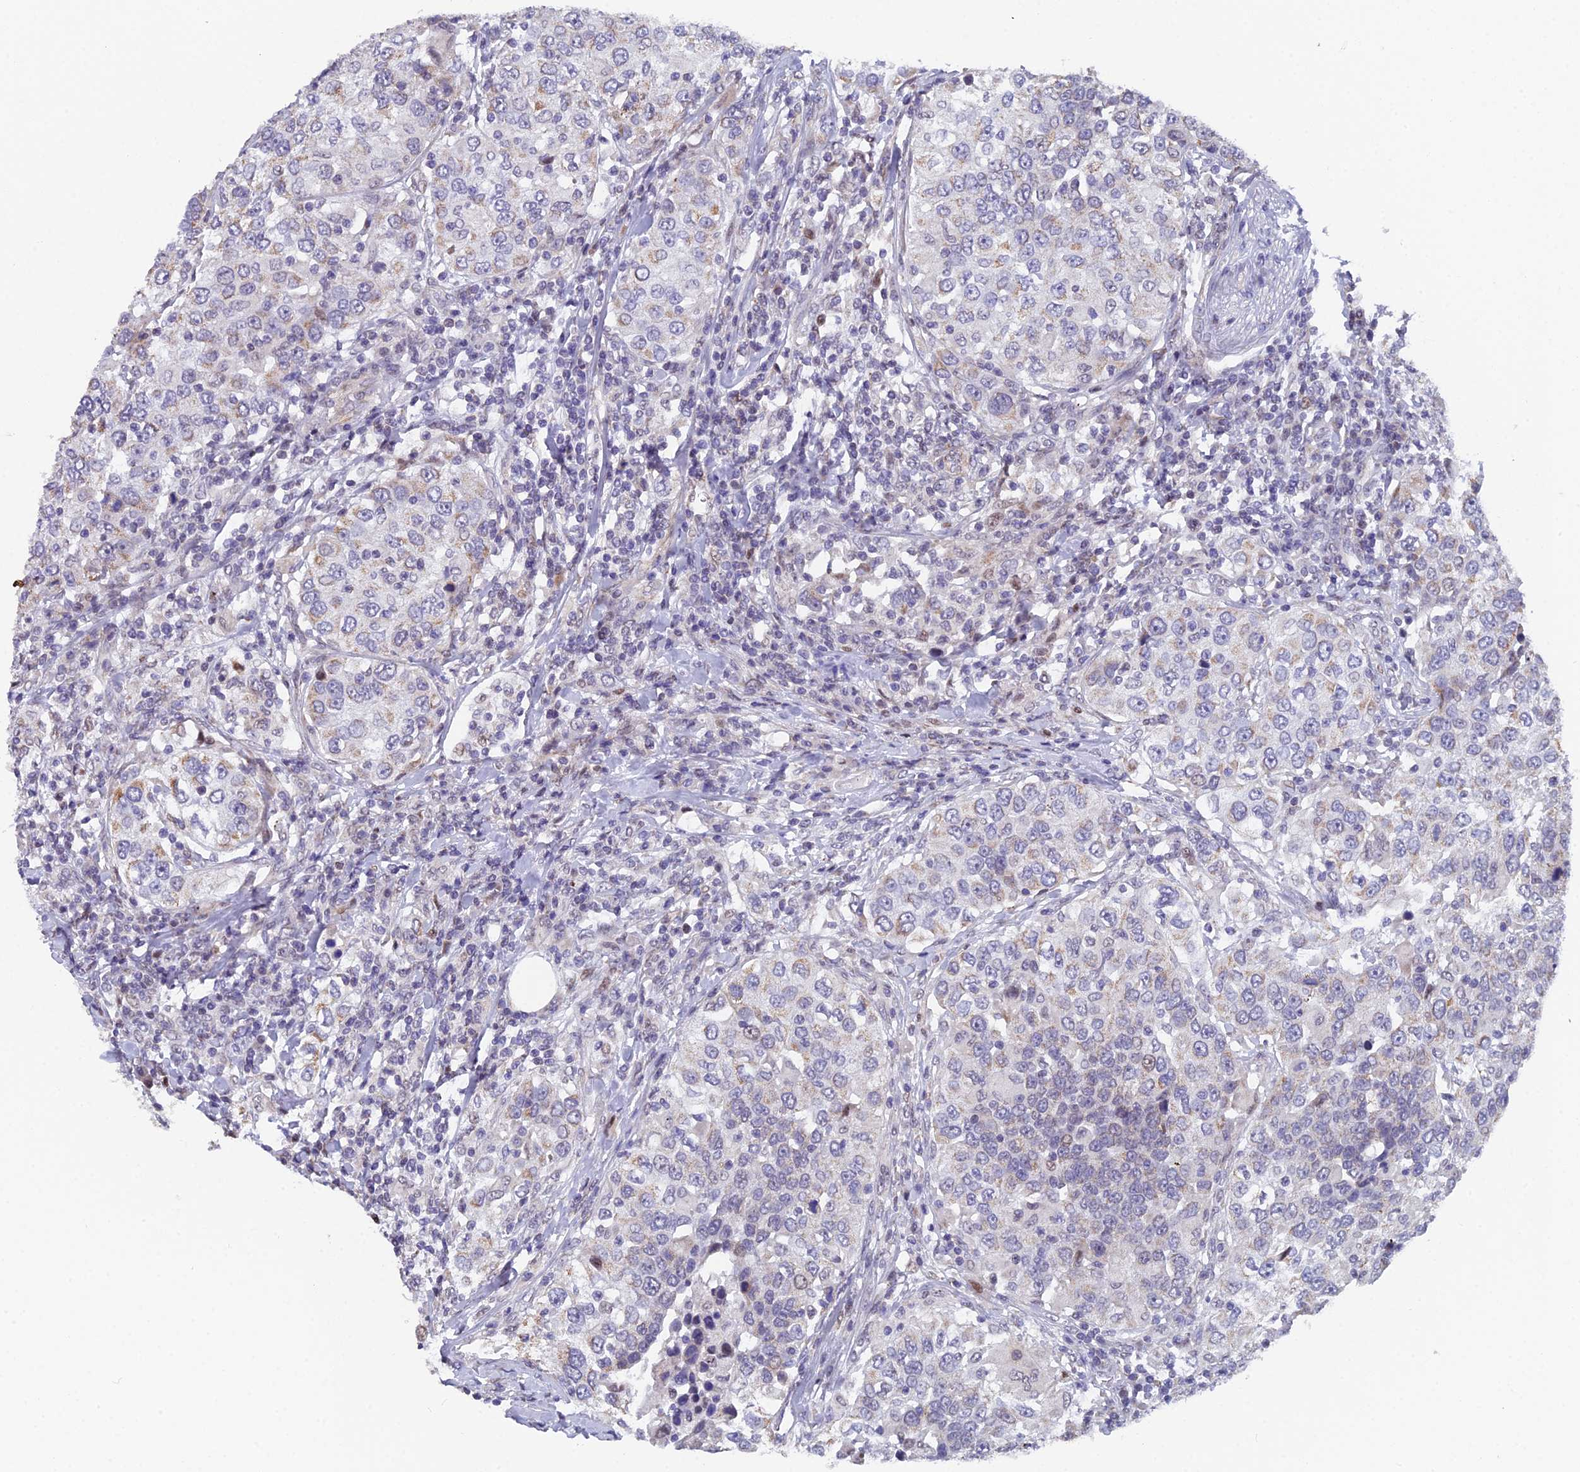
{"staining": {"intensity": "weak", "quantity": "<25%", "location": "cytoplasmic/membranous"}, "tissue": "urothelial cancer", "cell_type": "Tumor cells", "image_type": "cancer", "snomed": [{"axis": "morphology", "description": "Urothelial carcinoma, High grade"}, {"axis": "topography", "description": "Urinary bladder"}], "caption": "Immunohistochemistry micrograph of high-grade urothelial carcinoma stained for a protein (brown), which displays no positivity in tumor cells.", "gene": "XKR9", "patient": {"sex": "female", "age": 80}}